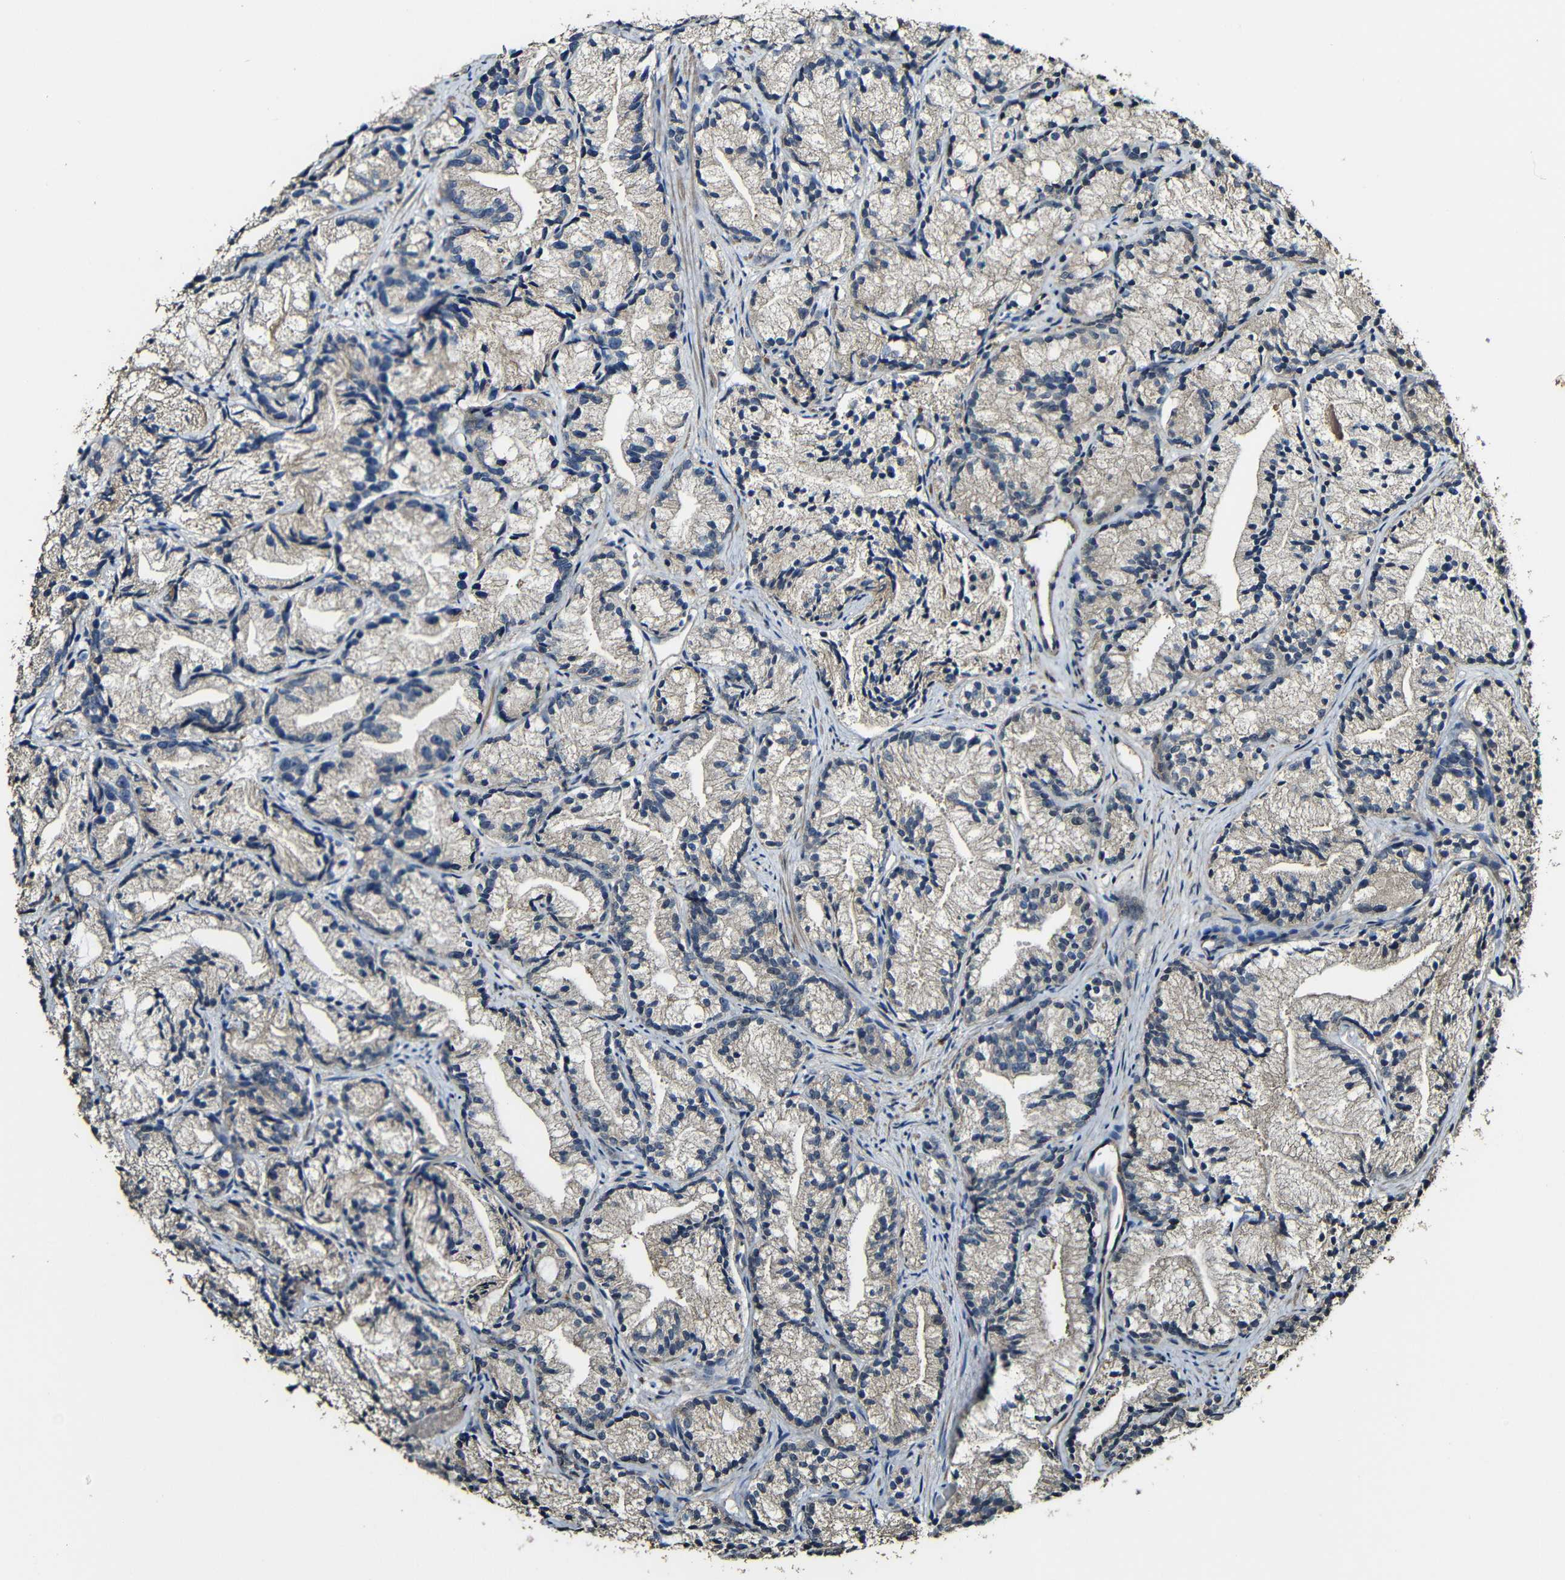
{"staining": {"intensity": "weak", "quantity": "<25%", "location": "cytoplasmic/membranous"}, "tissue": "prostate cancer", "cell_type": "Tumor cells", "image_type": "cancer", "snomed": [{"axis": "morphology", "description": "Adenocarcinoma, Low grade"}, {"axis": "topography", "description": "Prostate"}], "caption": "Tumor cells are negative for protein expression in human prostate cancer (adenocarcinoma (low-grade)). Brightfield microscopy of IHC stained with DAB (brown) and hematoxylin (blue), captured at high magnification.", "gene": "CASP8", "patient": {"sex": "male", "age": 89}}